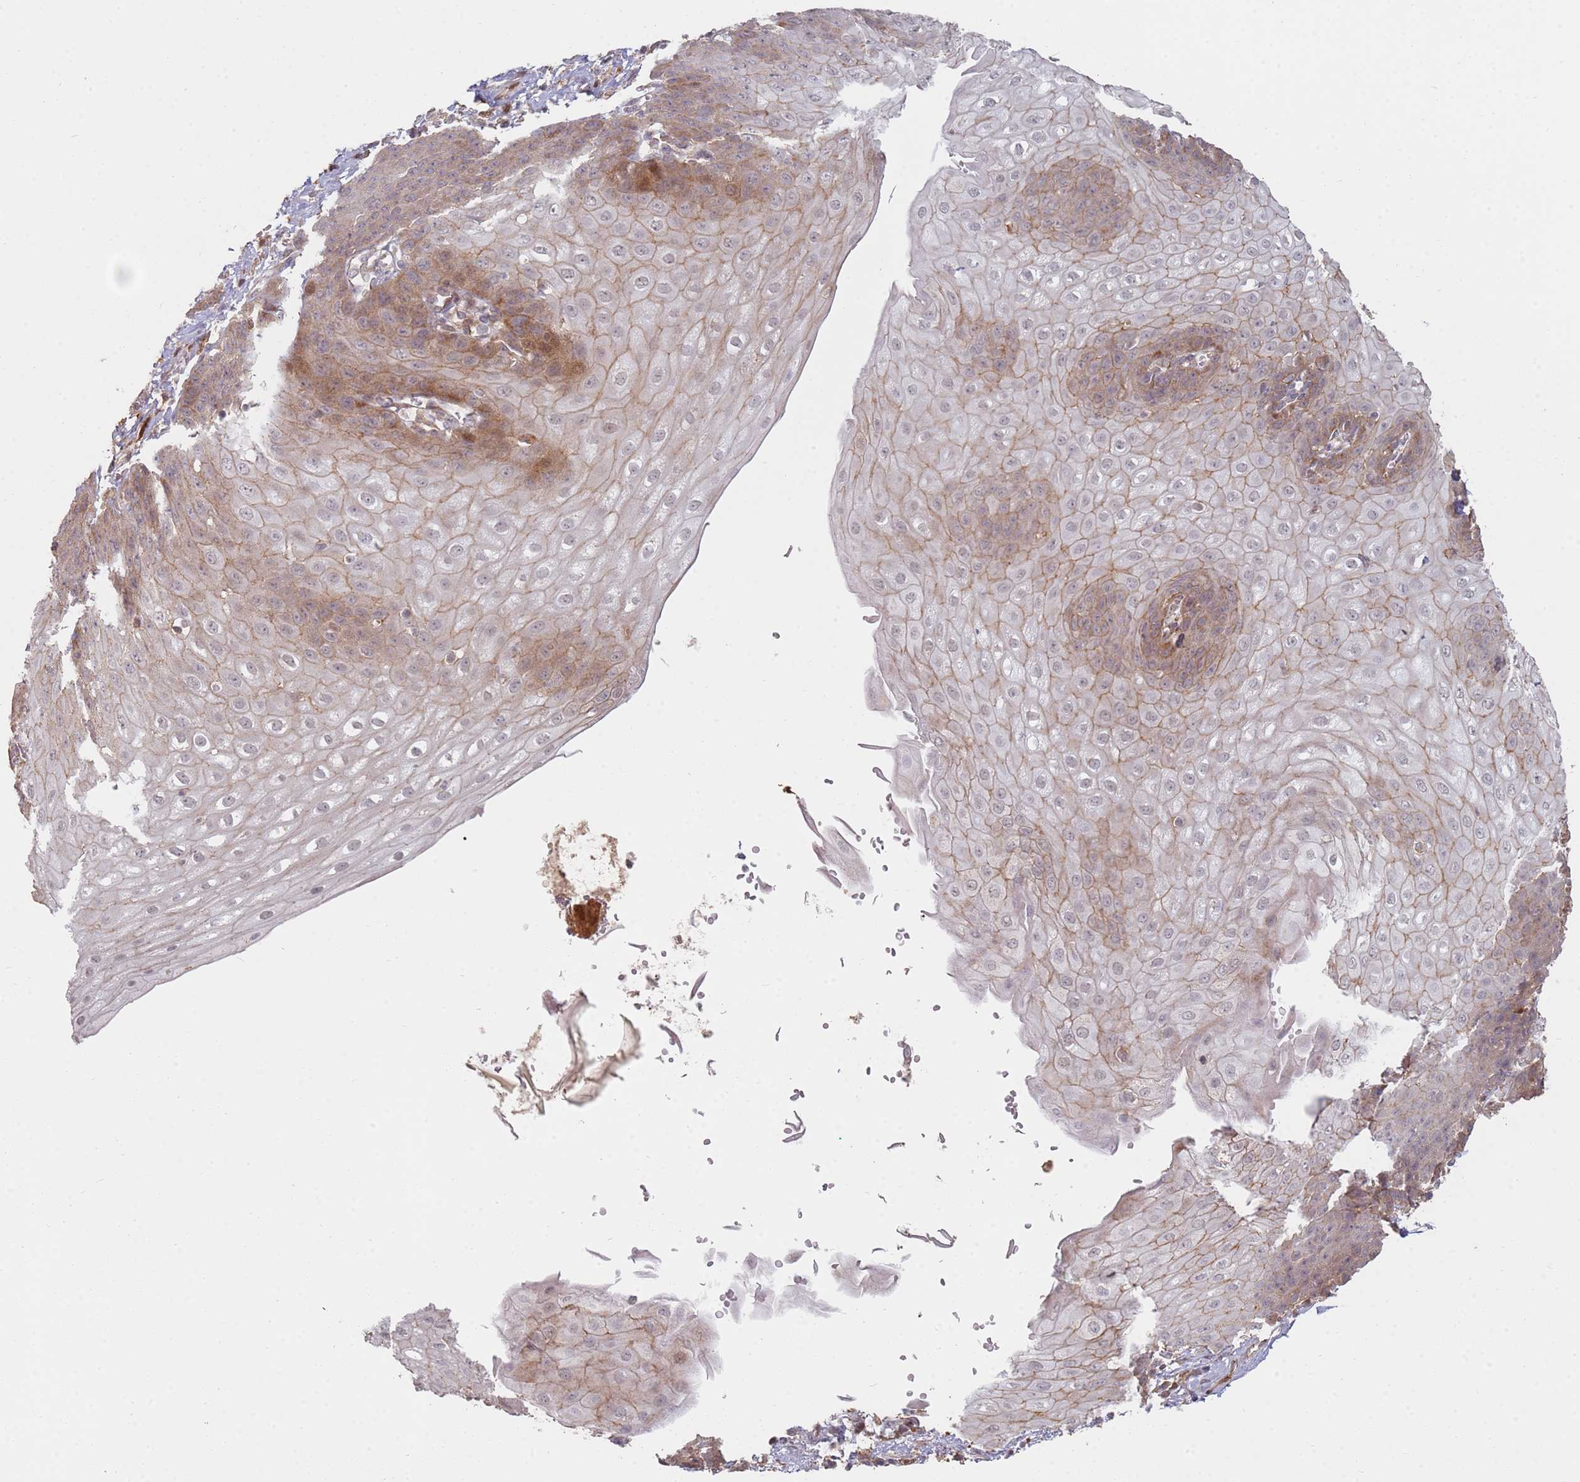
{"staining": {"intensity": "moderate", "quantity": "<25%", "location": "cytoplasmic/membranous,nuclear"}, "tissue": "esophagus", "cell_type": "Squamous epithelial cells", "image_type": "normal", "snomed": [{"axis": "morphology", "description": "Normal tissue, NOS"}, {"axis": "topography", "description": "Esophagus"}], "caption": "The image displays staining of benign esophagus, revealing moderate cytoplasmic/membranous,nuclear protein staining (brown color) within squamous epithelial cells.", "gene": "MPEG1", "patient": {"sex": "male", "age": 71}}